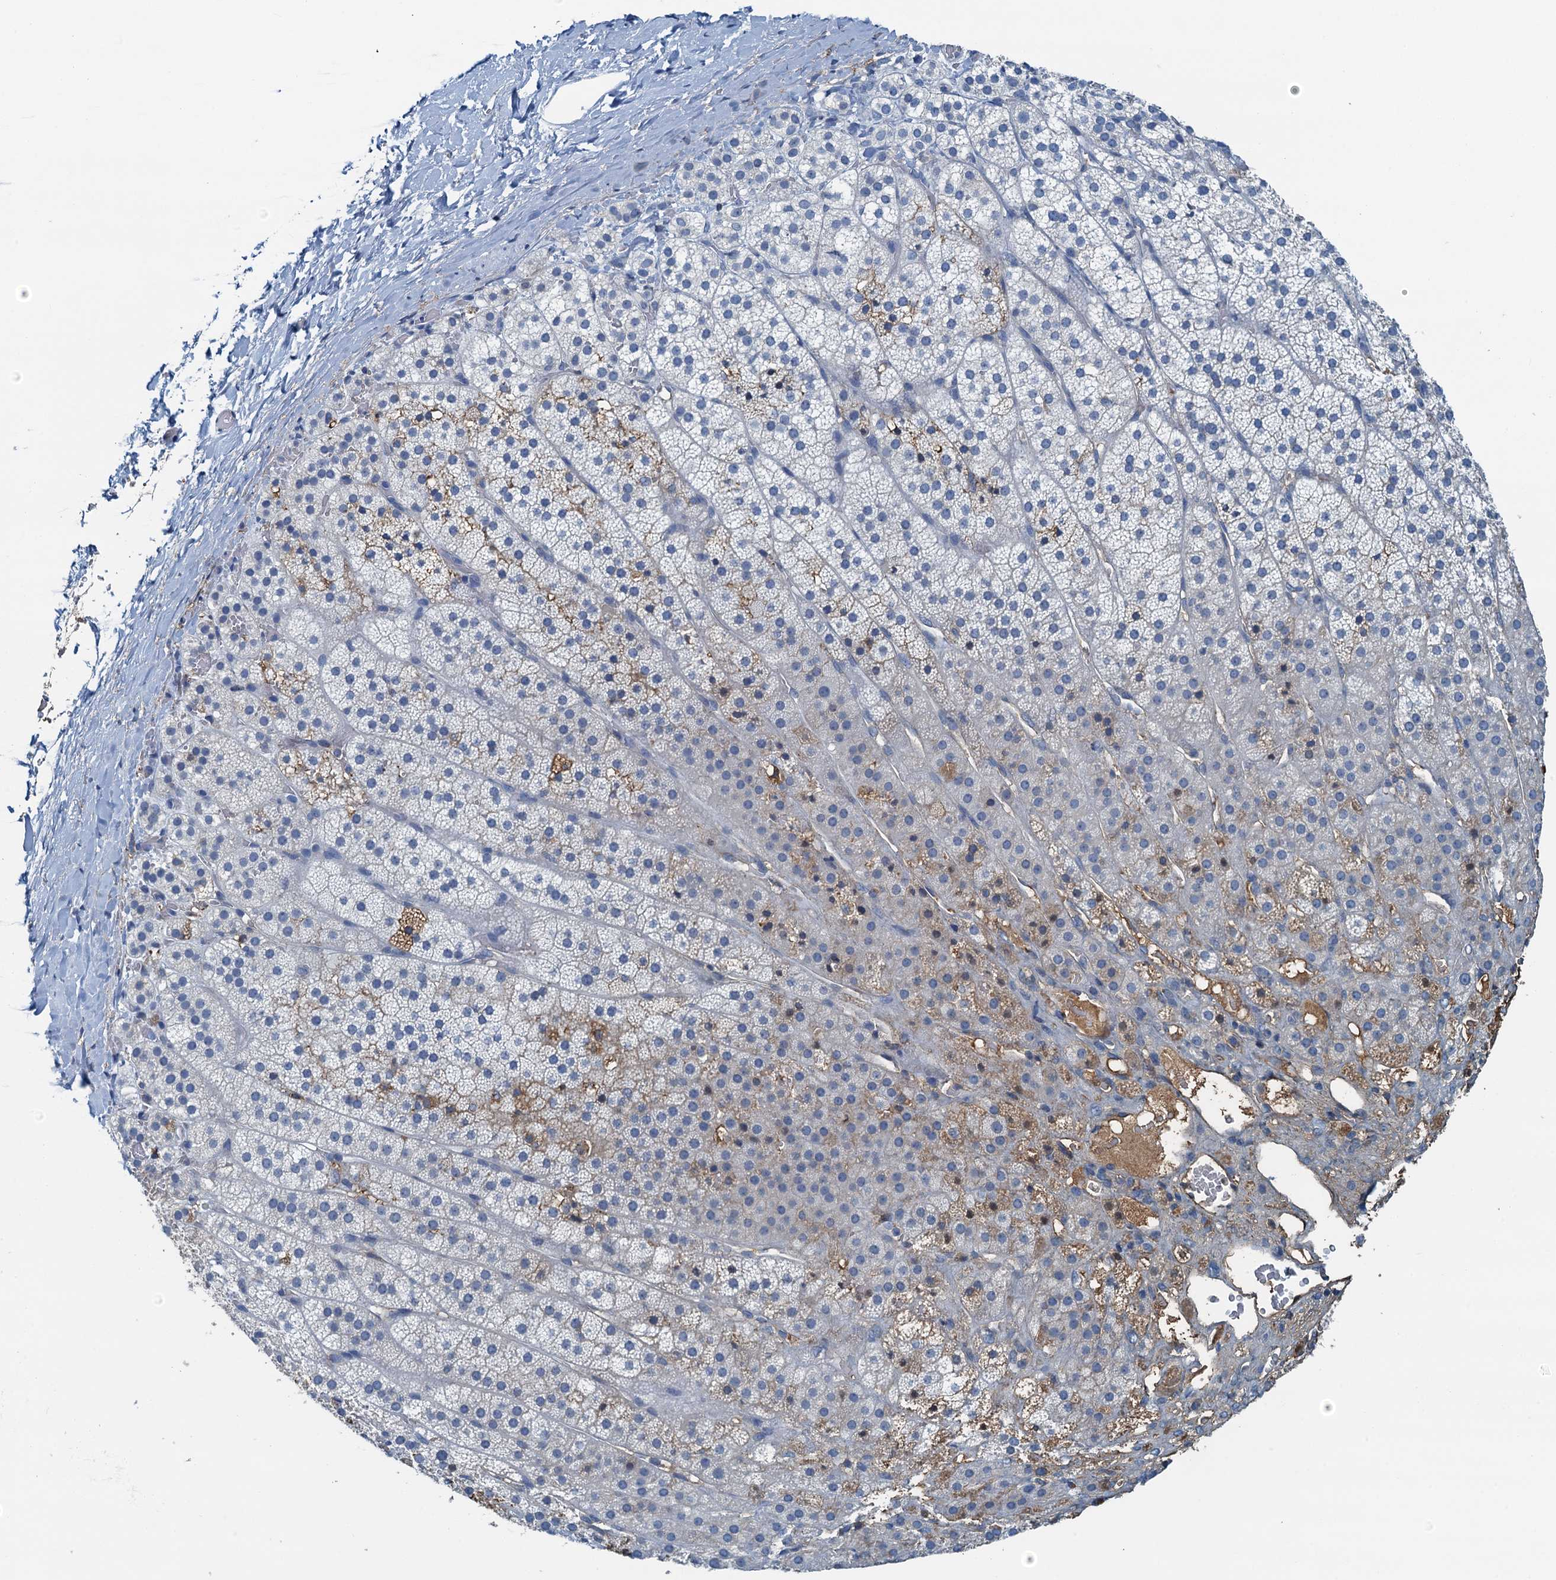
{"staining": {"intensity": "weak", "quantity": "<25%", "location": "cytoplasmic/membranous"}, "tissue": "adrenal gland", "cell_type": "Glandular cells", "image_type": "normal", "snomed": [{"axis": "morphology", "description": "Normal tissue, NOS"}, {"axis": "topography", "description": "Adrenal gland"}], "caption": "A high-resolution histopathology image shows immunohistochemistry (IHC) staining of normal adrenal gland, which exhibits no significant expression in glandular cells. (Brightfield microscopy of DAB (3,3'-diaminobenzidine) immunohistochemistry (IHC) at high magnification).", "gene": "LSM14B", "patient": {"sex": "female", "age": 44}}